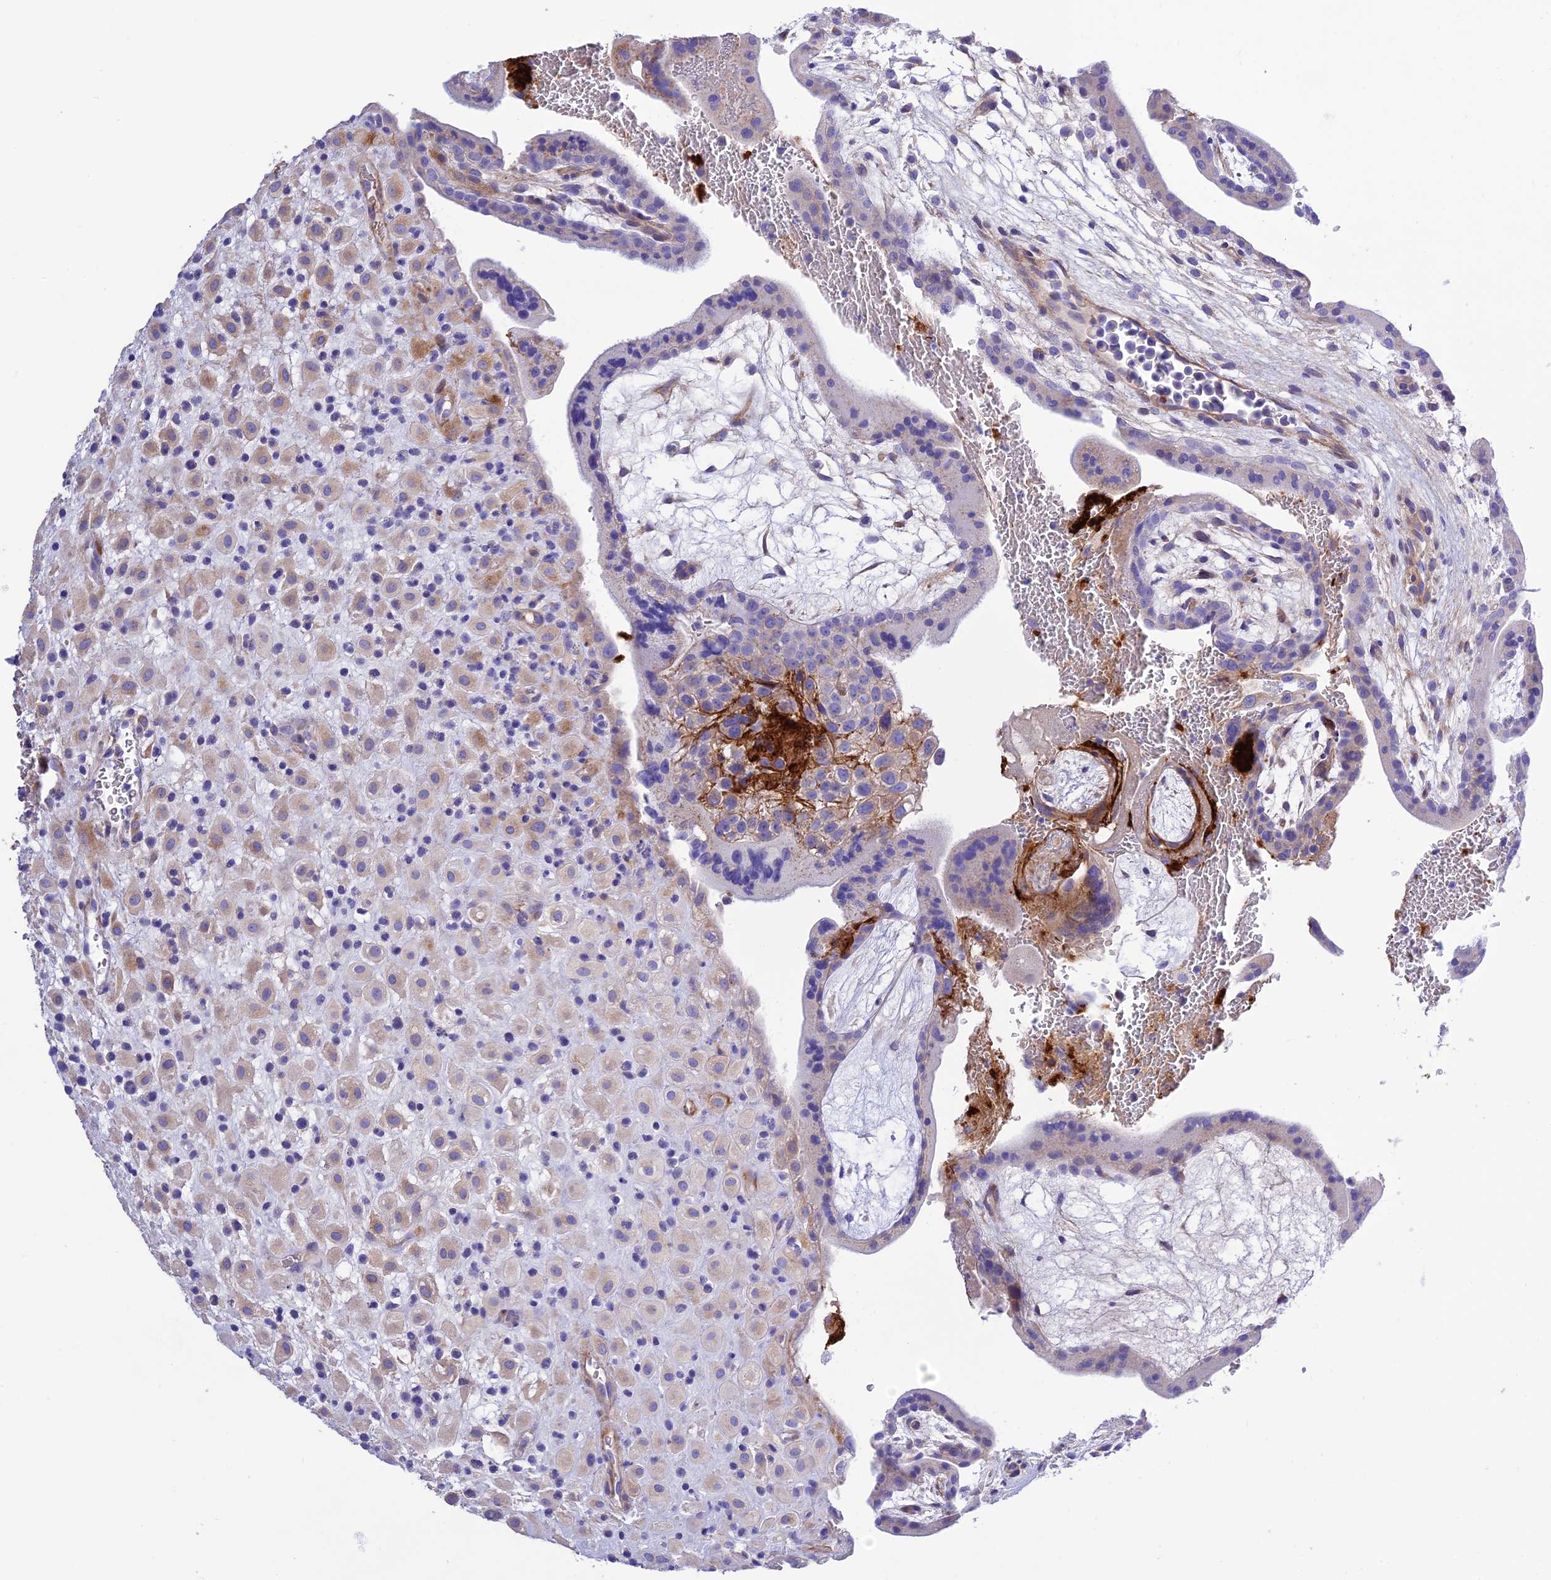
{"staining": {"intensity": "weak", "quantity": "<25%", "location": "cytoplasmic/membranous"}, "tissue": "placenta", "cell_type": "Decidual cells", "image_type": "normal", "snomed": [{"axis": "morphology", "description": "Normal tissue, NOS"}, {"axis": "topography", "description": "Placenta"}], "caption": "The image shows no staining of decidual cells in normal placenta.", "gene": "FRA10AC1", "patient": {"sex": "female", "age": 35}}